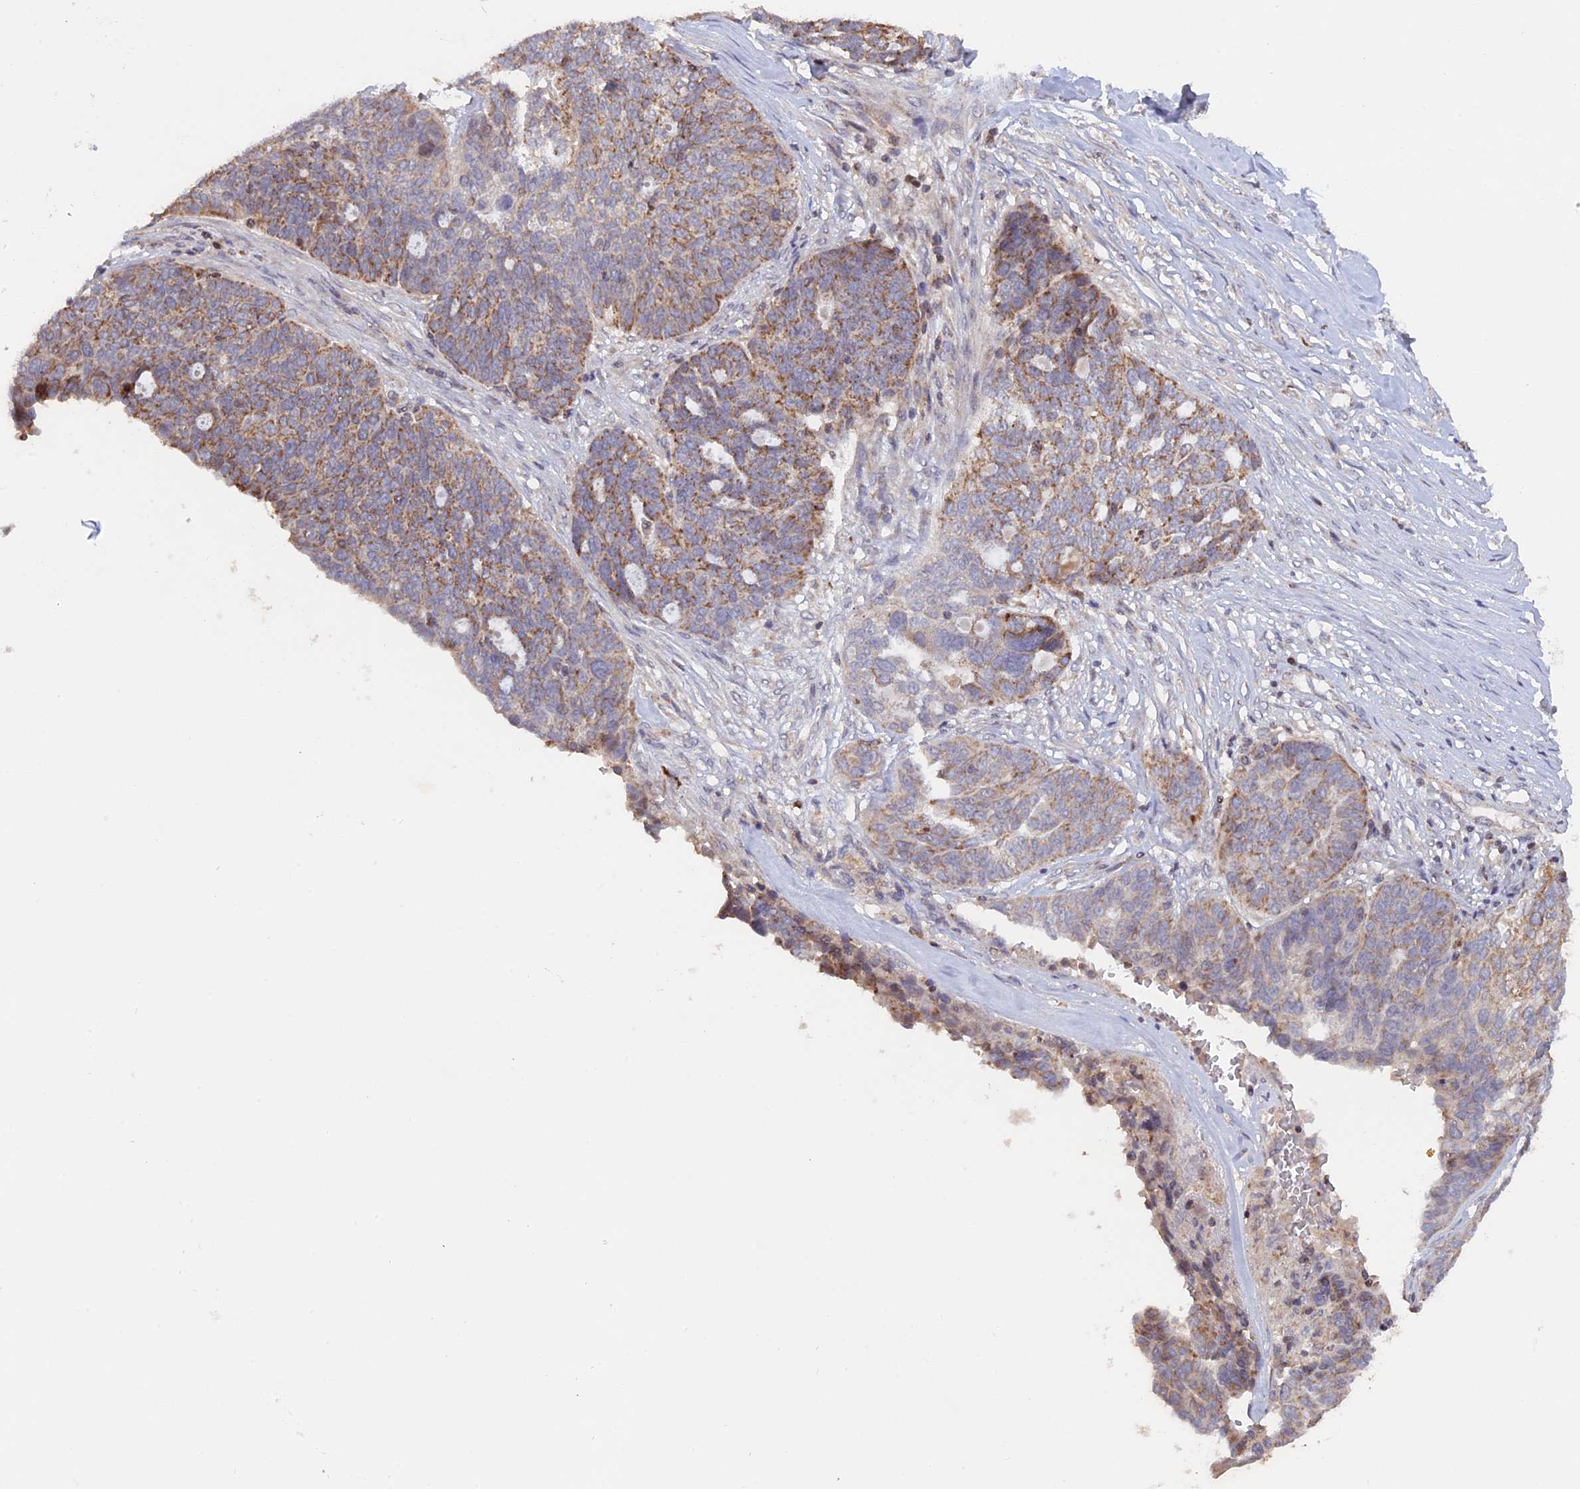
{"staining": {"intensity": "weak", "quantity": "25%-75%", "location": "cytoplasmic/membranous"}, "tissue": "ovarian cancer", "cell_type": "Tumor cells", "image_type": "cancer", "snomed": [{"axis": "morphology", "description": "Cystadenocarcinoma, serous, NOS"}, {"axis": "topography", "description": "Ovary"}], "caption": "DAB (3,3'-diaminobenzidine) immunohistochemical staining of ovarian cancer (serous cystadenocarcinoma) exhibits weak cytoplasmic/membranous protein expression in about 25%-75% of tumor cells.", "gene": "MPV17L", "patient": {"sex": "female", "age": 59}}